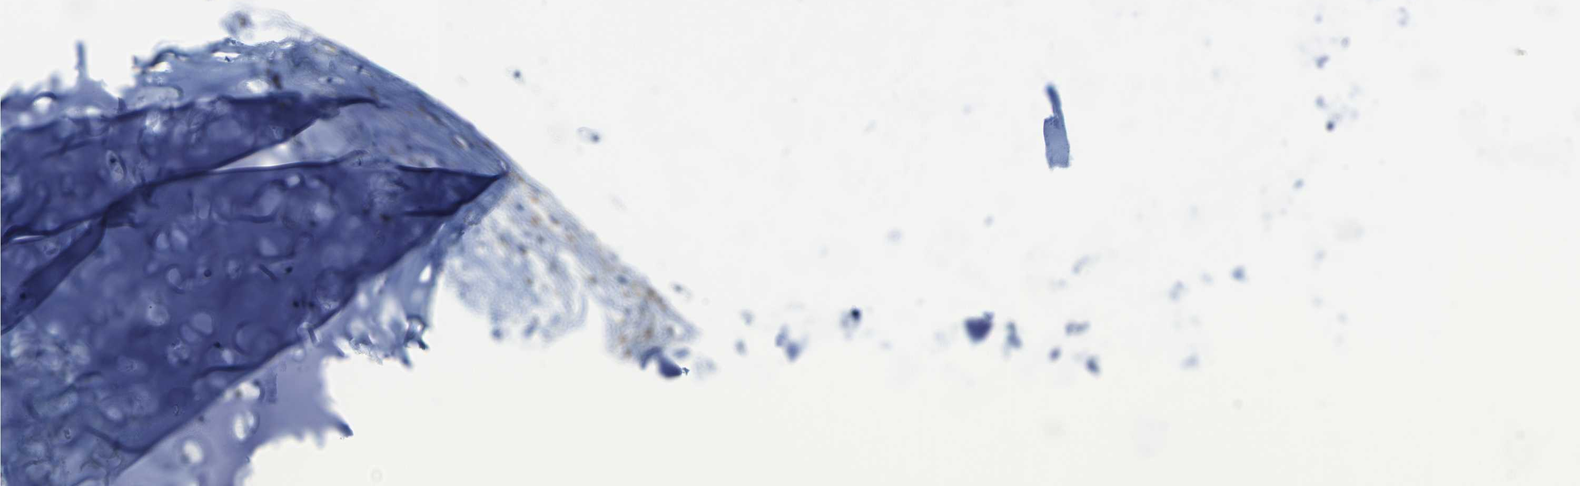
{"staining": {"intensity": "negative", "quantity": "none", "location": "none"}, "tissue": "adipose tissue", "cell_type": "Adipocytes", "image_type": "normal", "snomed": [{"axis": "morphology", "description": "Normal tissue, NOS"}, {"axis": "topography", "description": "Cartilage tissue"}, {"axis": "topography", "description": "Bronchus"}], "caption": "Immunohistochemistry (IHC) histopathology image of unremarkable adipose tissue: human adipose tissue stained with DAB shows no significant protein expression in adipocytes.", "gene": "PTPN1", "patient": {"sex": "female", "age": 53}}